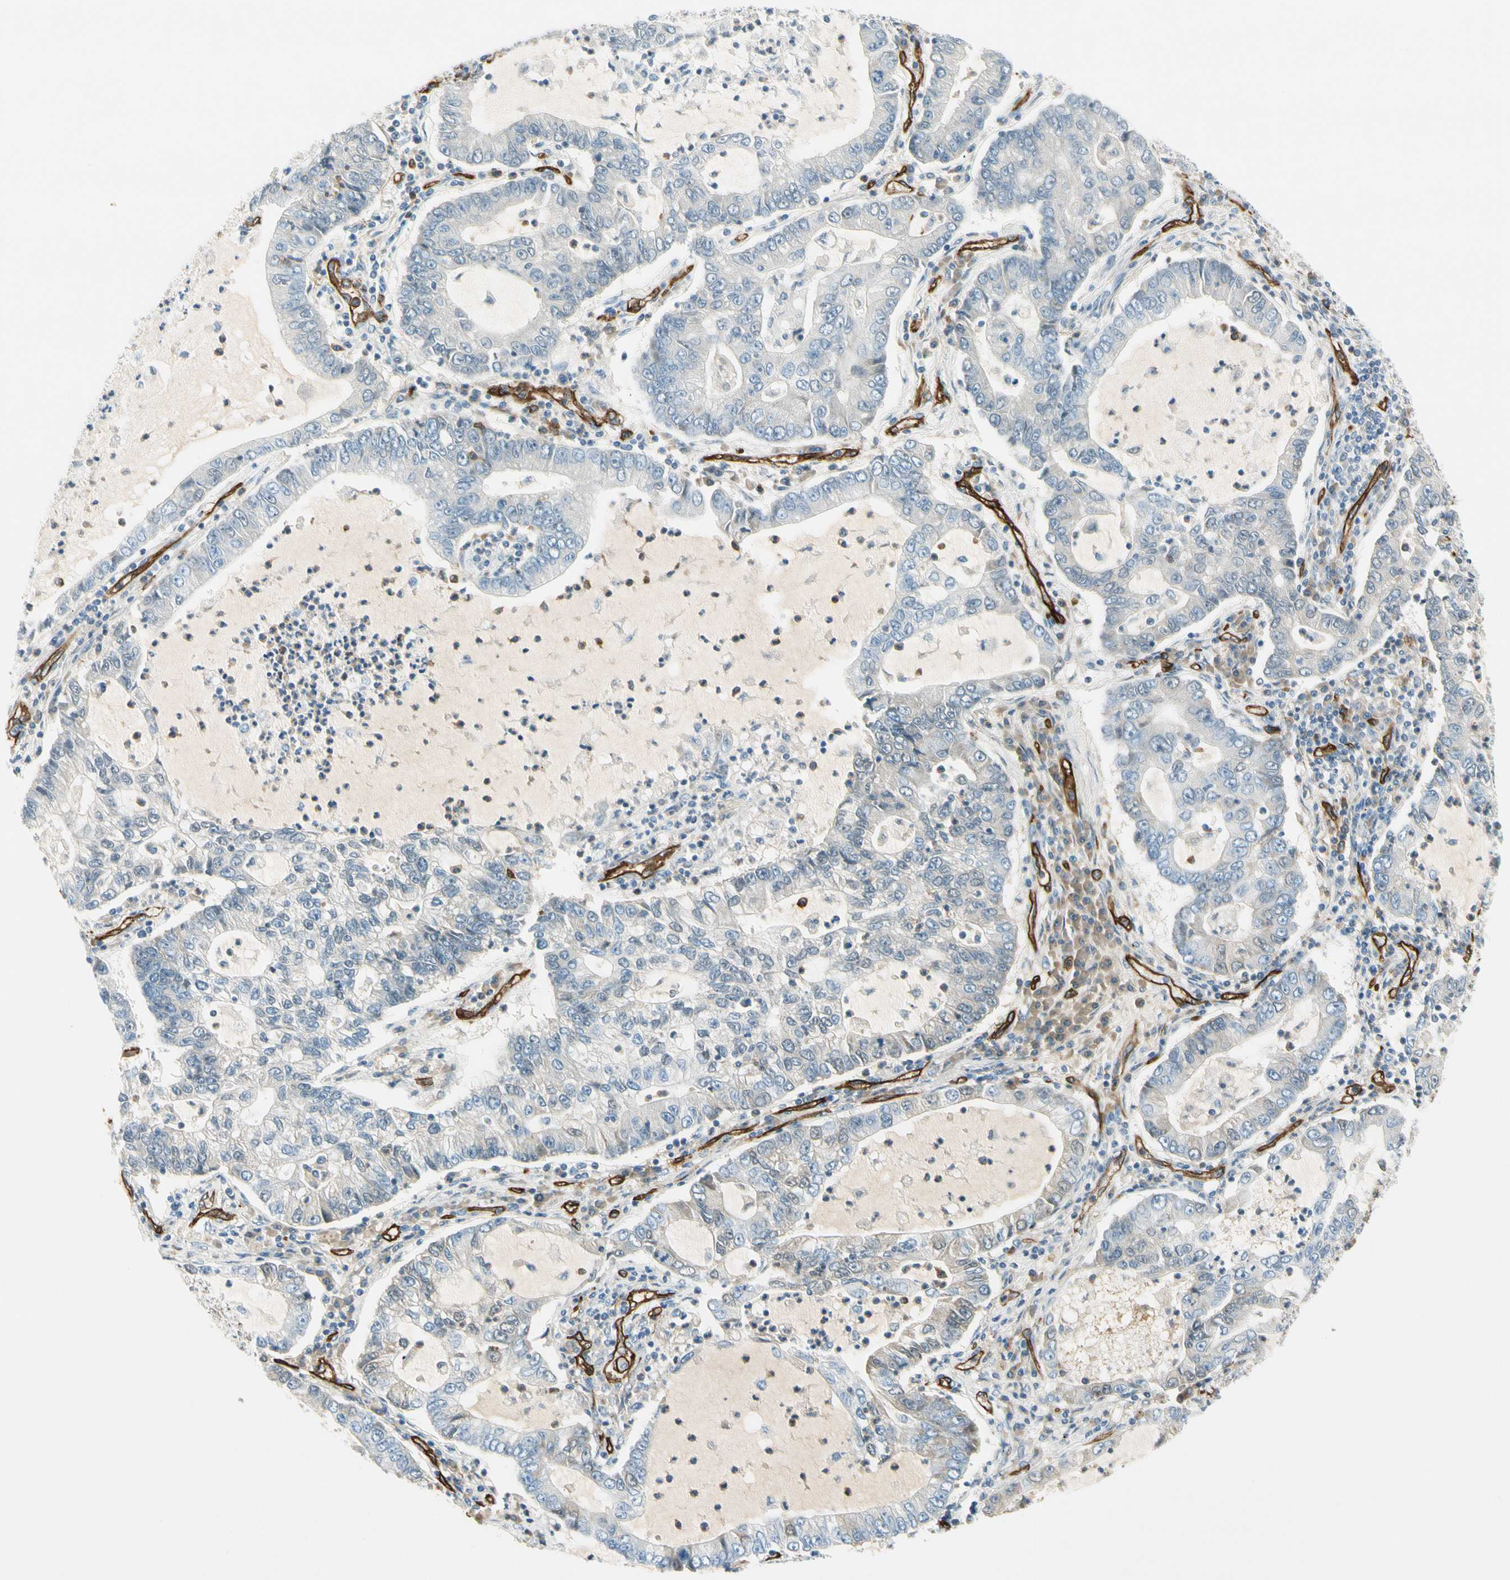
{"staining": {"intensity": "negative", "quantity": "none", "location": "none"}, "tissue": "lung cancer", "cell_type": "Tumor cells", "image_type": "cancer", "snomed": [{"axis": "morphology", "description": "Adenocarcinoma, NOS"}, {"axis": "topography", "description": "Lung"}], "caption": "There is no significant expression in tumor cells of adenocarcinoma (lung).", "gene": "CD93", "patient": {"sex": "female", "age": 51}}